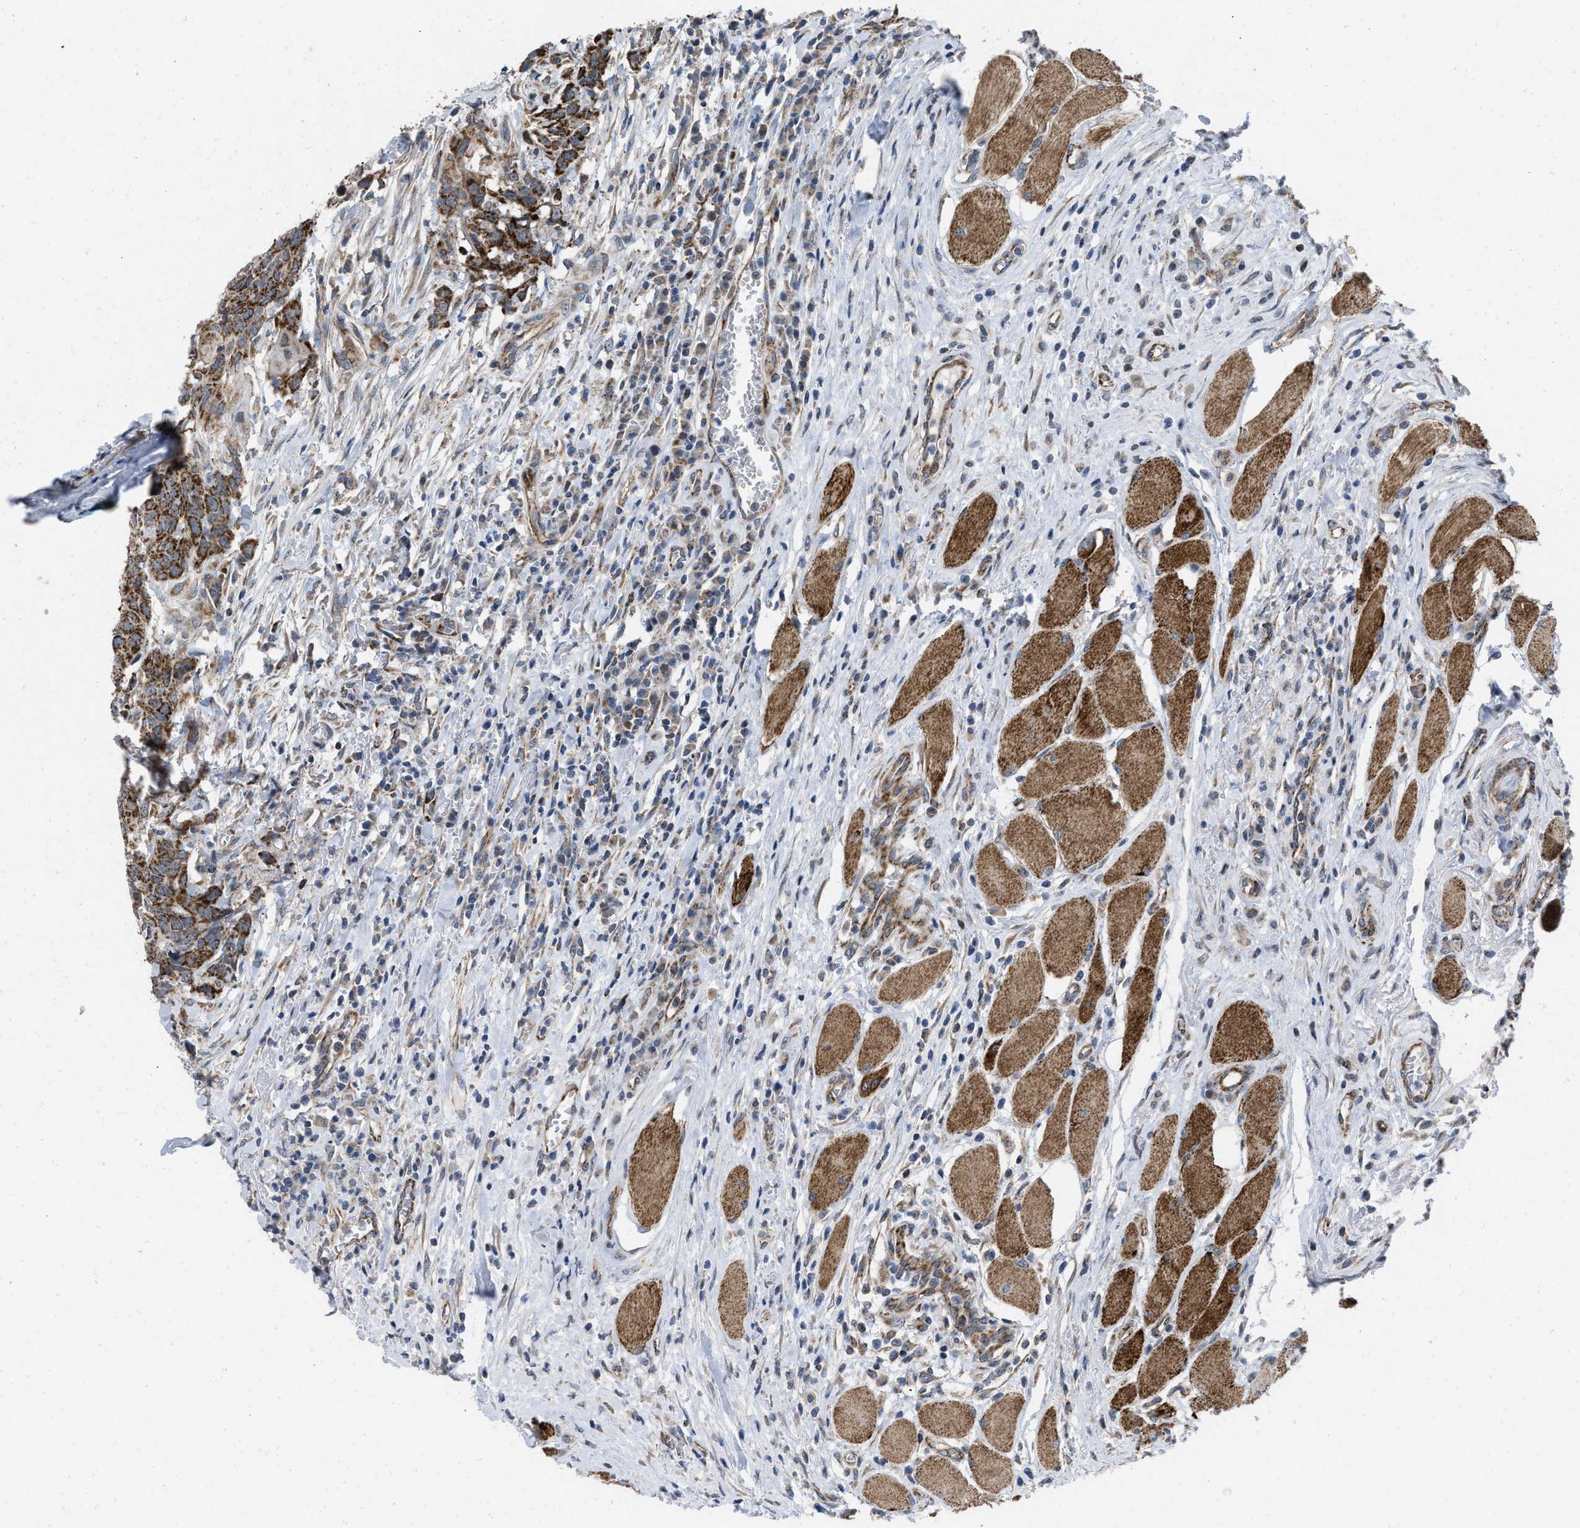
{"staining": {"intensity": "strong", "quantity": ">75%", "location": "cytoplasmic/membranous"}, "tissue": "head and neck cancer", "cell_type": "Tumor cells", "image_type": "cancer", "snomed": [{"axis": "morphology", "description": "Squamous cell carcinoma, NOS"}, {"axis": "topography", "description": "Head-Neck"}], "caption": "DAB immunohistochemical staining of human head and neck cancer (squamous cell carcinoma) reveals strong cytoplasmic/membranous protein expression in approximately >75% of tumor cells.", "gene": "AKAP1", "patient": {"sex": "male", "age": 66}}